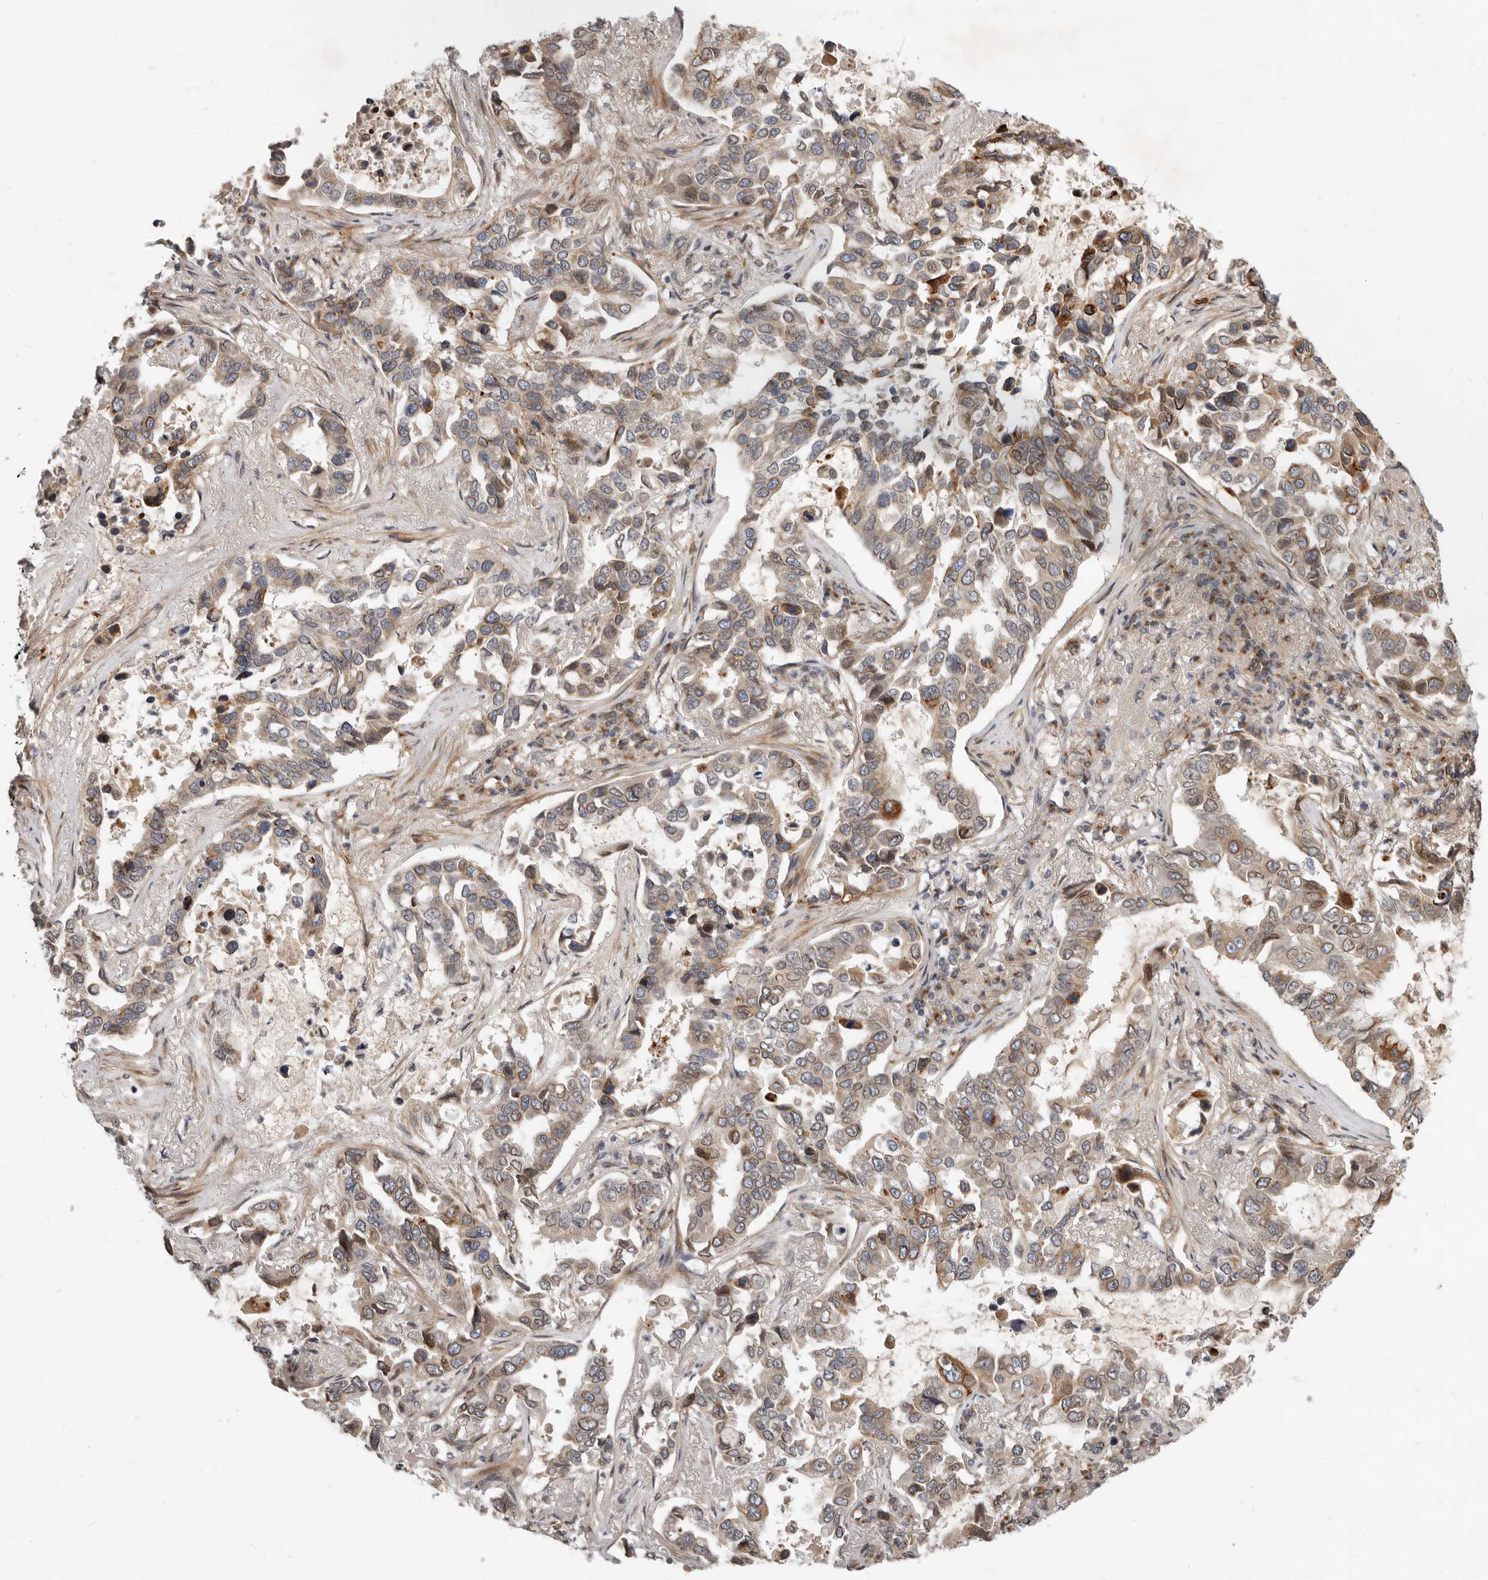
{"staining": {"intensity": "moderate", "quantity": "25%-75%", "location": "cytoplasmic/membranous"}, "tissue": "lung cancer", "cell_type": "Tumor cells", "image_type": "cancer", "snomed": [{"axis": "morphology", "description": "Squamous cell carcinoma, NOS"}, {"axis": "topography", "description": "Lung"}], "caption": "Protein staining of lung cancer (squamous cell carcinoma) tissue exhibits moderate cytoplasmic/membranous expression in about 25%-75% of tumor cells.", "gene": "NPY4R", "patient": {"sex": "male", "age": 66}}